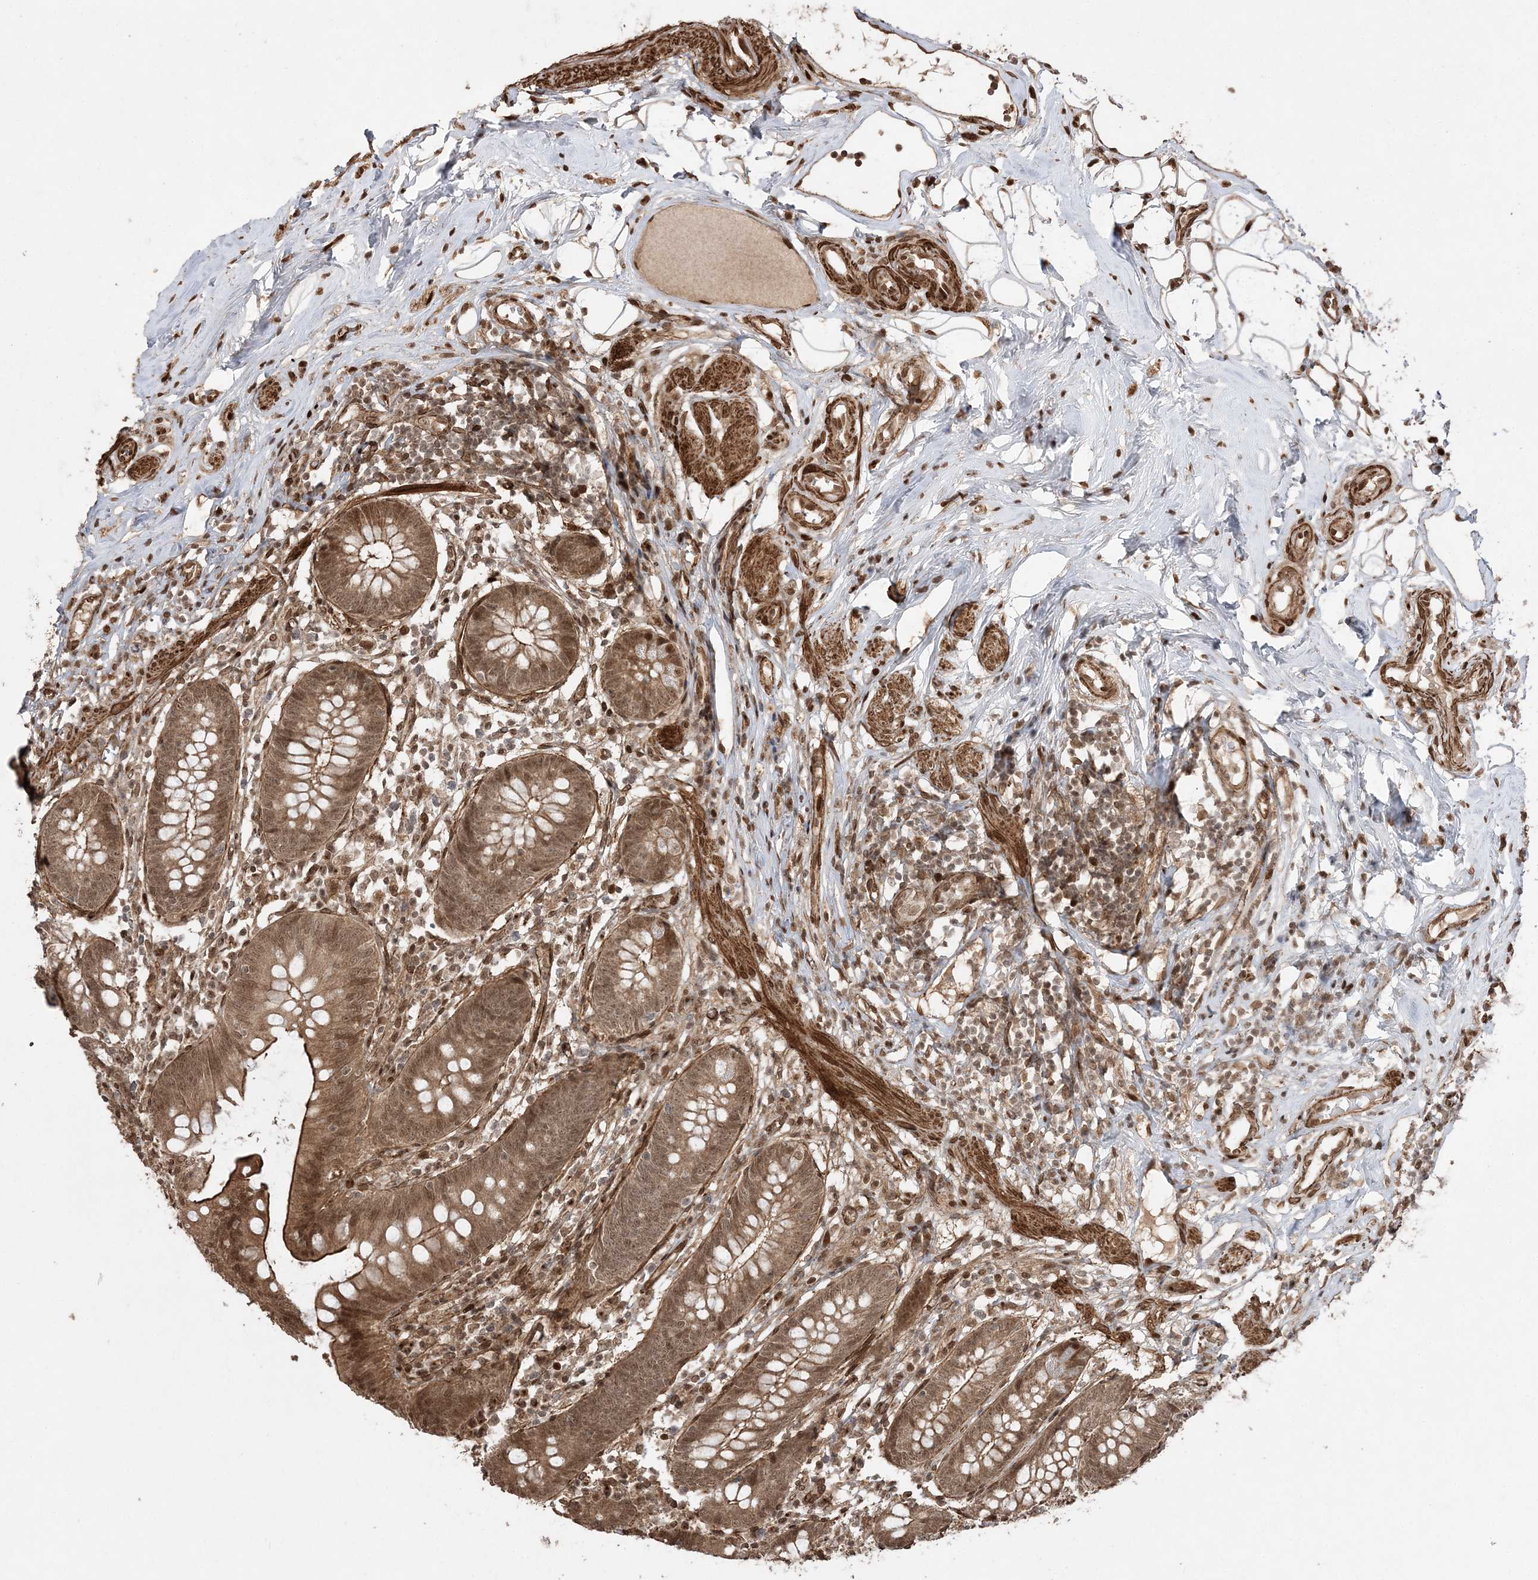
{"staining": {"intensity": "moderate", "quantity": ">75%", "location": "cytoplasmic/membranous,nuclear"}, "tissue": "appendix", "cell_type": "Glandular cells", "image_type": "normal", "snomed": [{"axis": "morphology", "description": "Normal tissue, NOS"}, {"axis": "topography", "description": "Appendix"}], "caption": "A brown stain highlights moderate cytoplasmic/membranous,nuclear staining of a protein in glandular cells of normal appendix. Ihc stains the protein in brown and the nuclei are stained blue.", "gene": "ETAA1", "patient": {"sex": "female", "age": 62}}